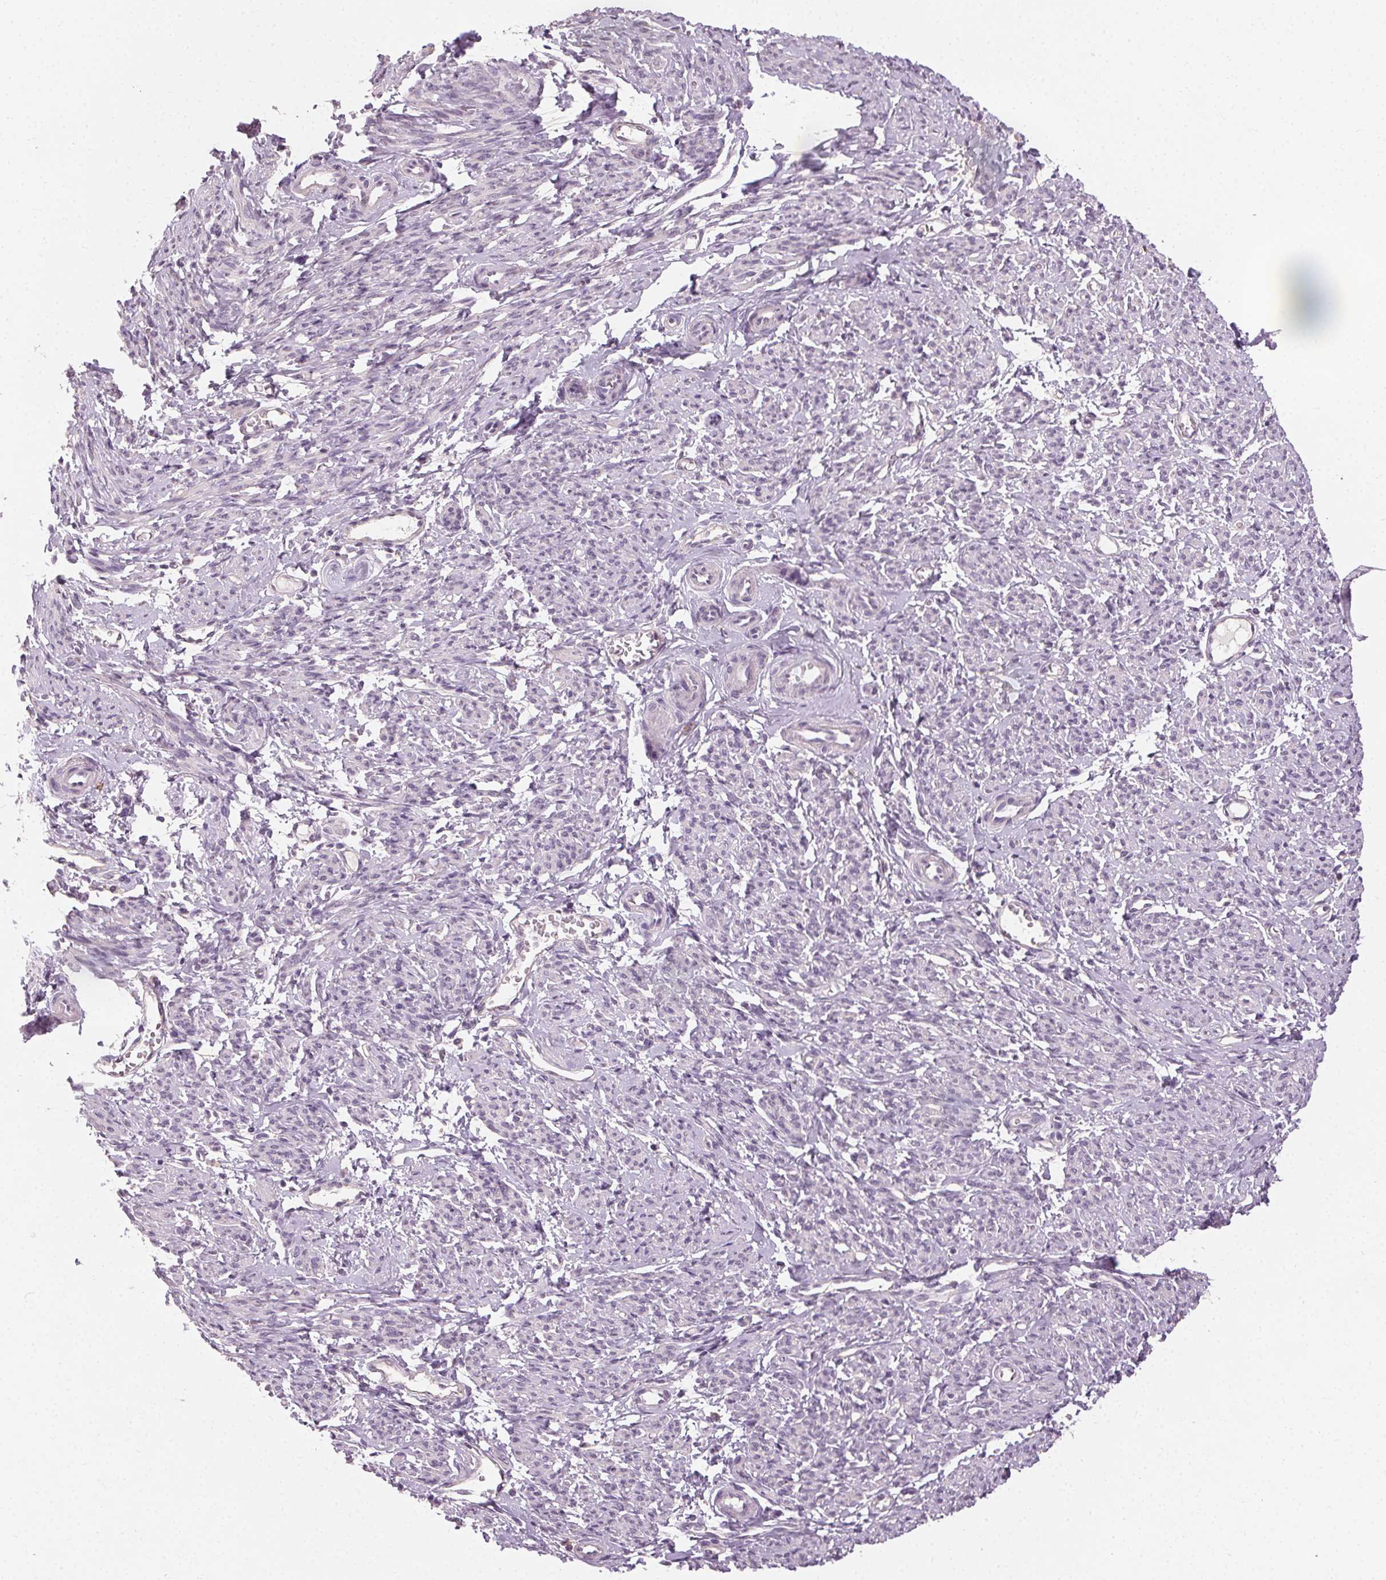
{"staining": {"intensity": "negative", "quantity": "none", "location": "none"}, "tissue": "smooth muscle", "cell_type": "Smooth muscle cells", "image_type": "normal", "snomed": [{"axis": "morphology", "description": "Normal tissue, NOS"}, {"axis": "topography", "description": "Smooth muscle"}], "caption": "Photomicrograph shows no significant protein positivity in smooth muscle cells of normal smooth muscle.", "gene": "CLTRN", "patient": {"sex": "female", "age": 65}}